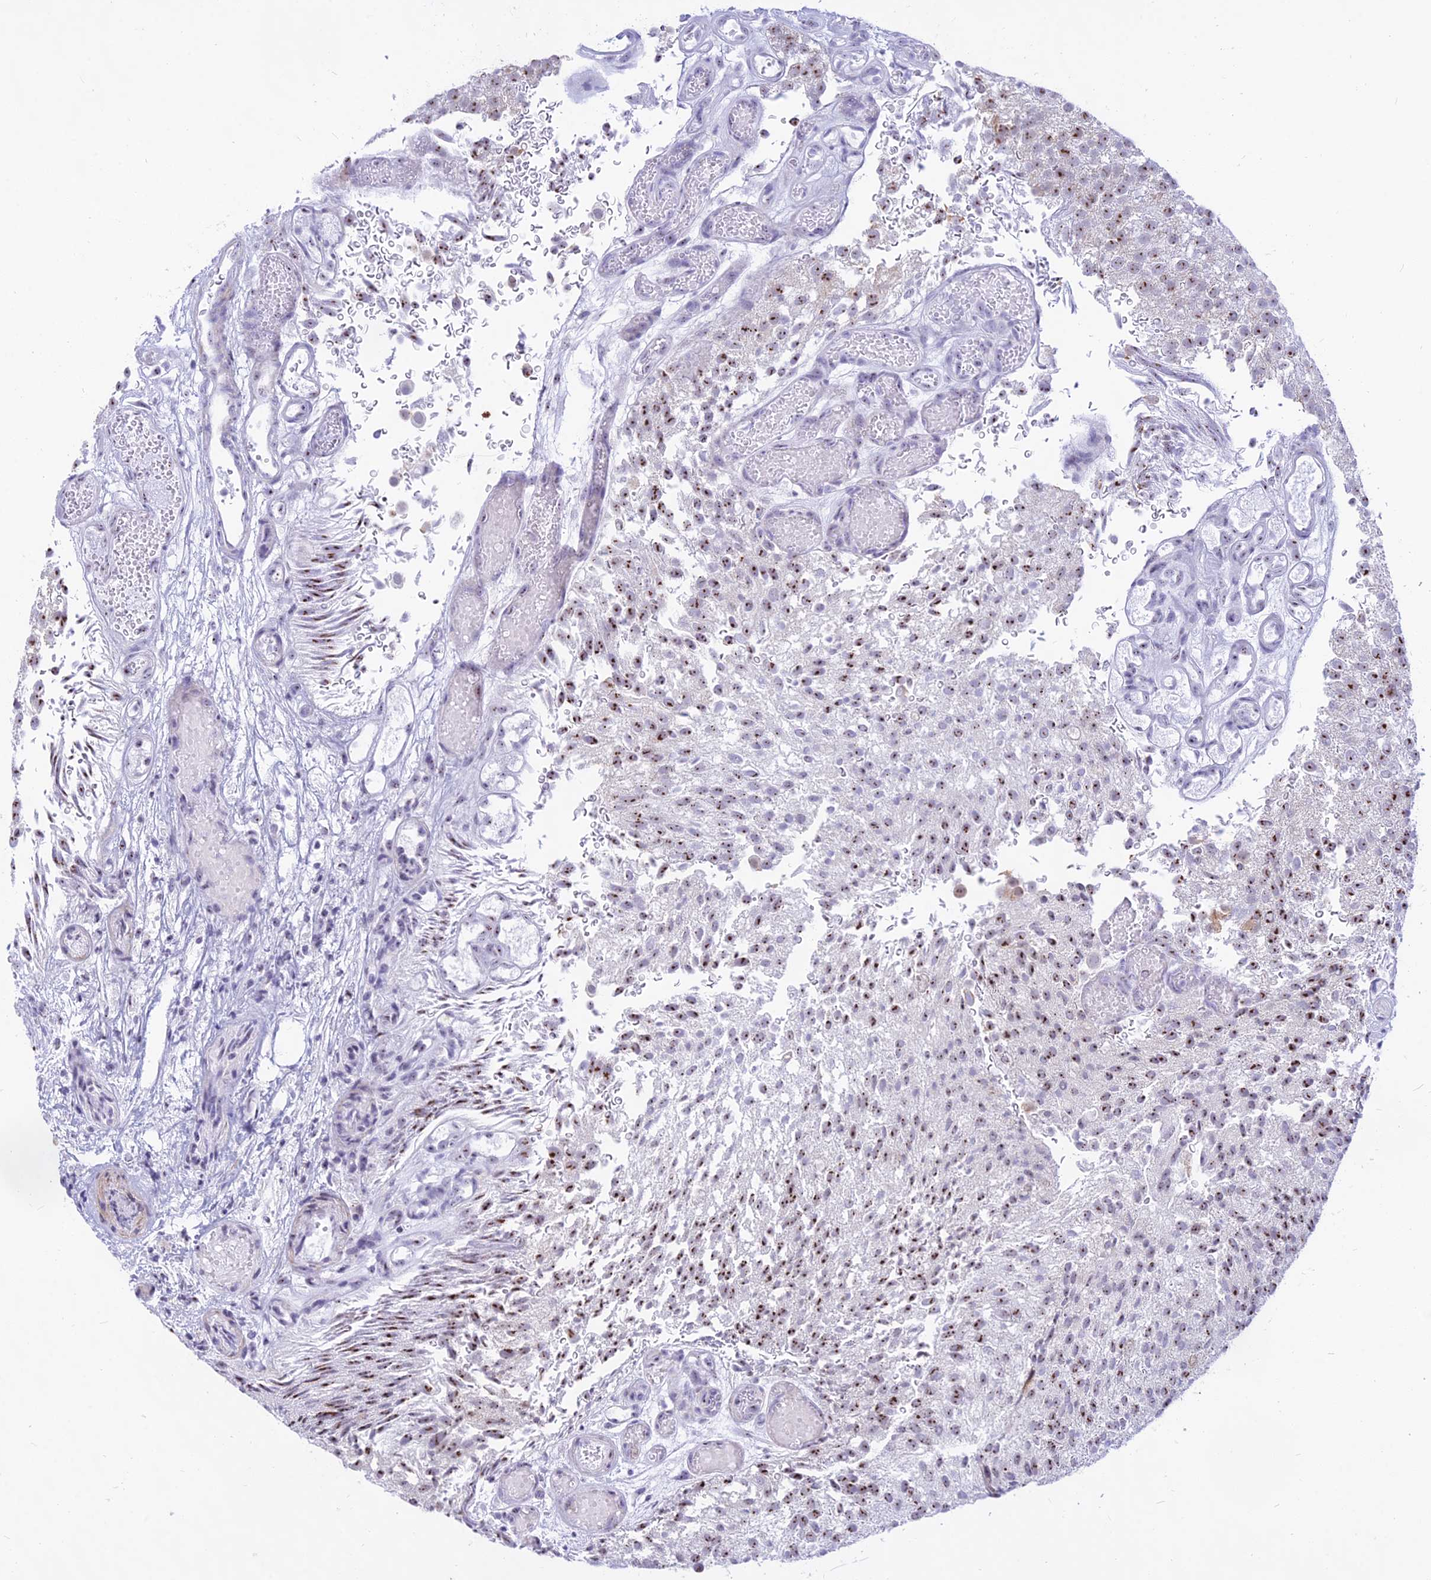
{"staining": {"intensity": "moderate", "quantity": ">75%", "location": "nuclear"}, "tissue": "urothelial cancer", "cell_type": "Tumor cells", "image_type": "cancer", "snomed": [{"axis": "morphology", "description": "Urothelial carcinoma, Low grade"}, {"axis": "topography", "description": "Urinary bladder"}], "caption": "Human urothelial cancer stained with a protein marker exhibits moderate staining in tumor cells.", "gene": "KRR1", "patient": {"sex": "male", "age": 78}}